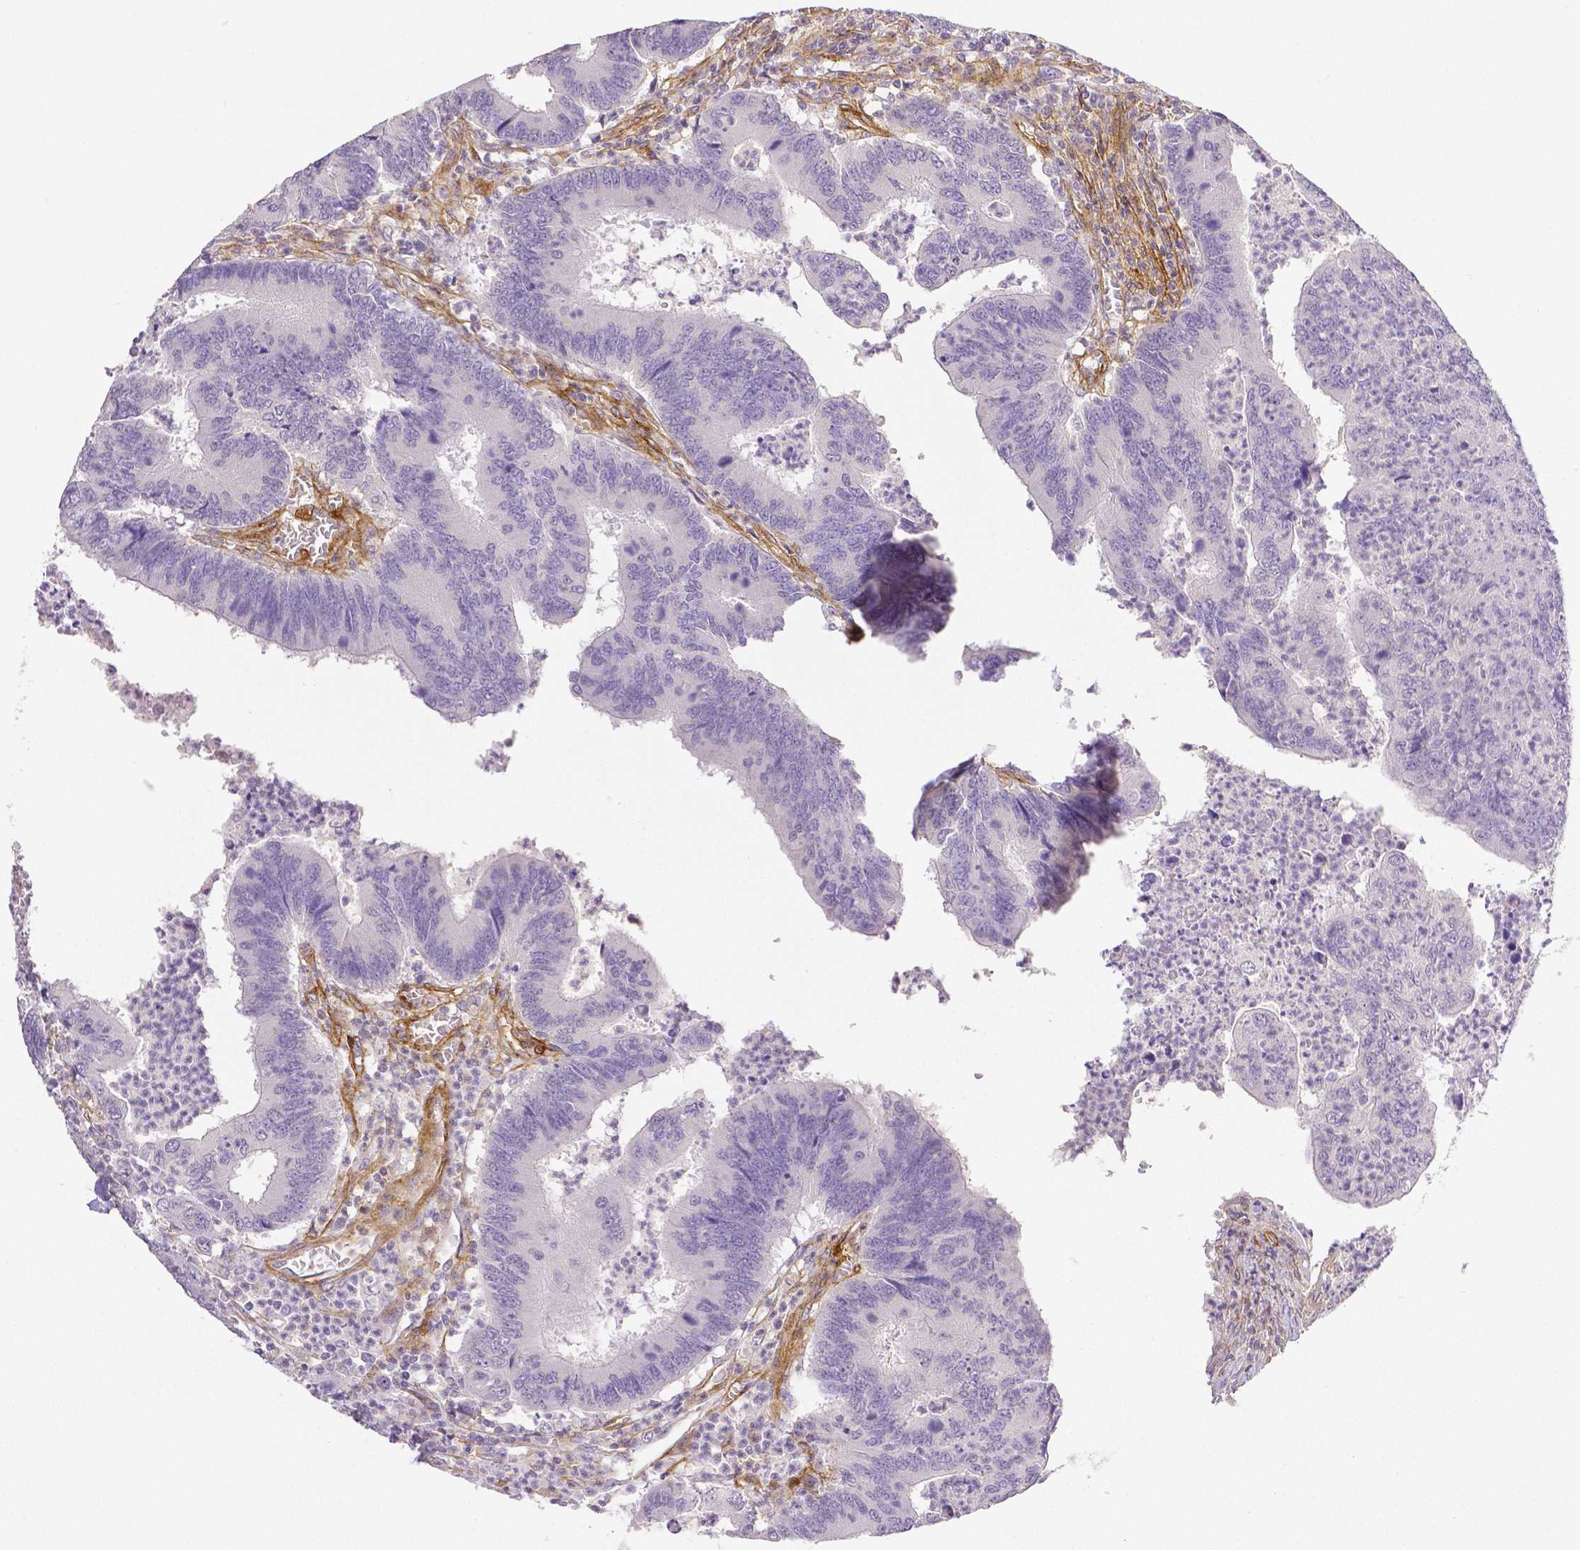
{"staining": {"intensity": "negative", "quantity": "none", "location": "none"}, "tissue": "colorectal cancer", "cell_type": "Tumor cells", "image_type": "cancer", "snomed": [{"axis": "morphology", "description": "Adenocarcinoma, NOS"}, {"axis": "topography", "description": "Colon"}], "caption": "High magnification brightfield microscopy of colorectal cancer stained with DAB (brown) and counterstained with hematoxylin (blue): tumor cells show no significant staining. (DAB (3,3'-diaminobenzidine) immunohistochemistry (IHC) with hematoxylin counter stain).", "gene": "THY1", "patient": {"sex": "female", "age": 67}}